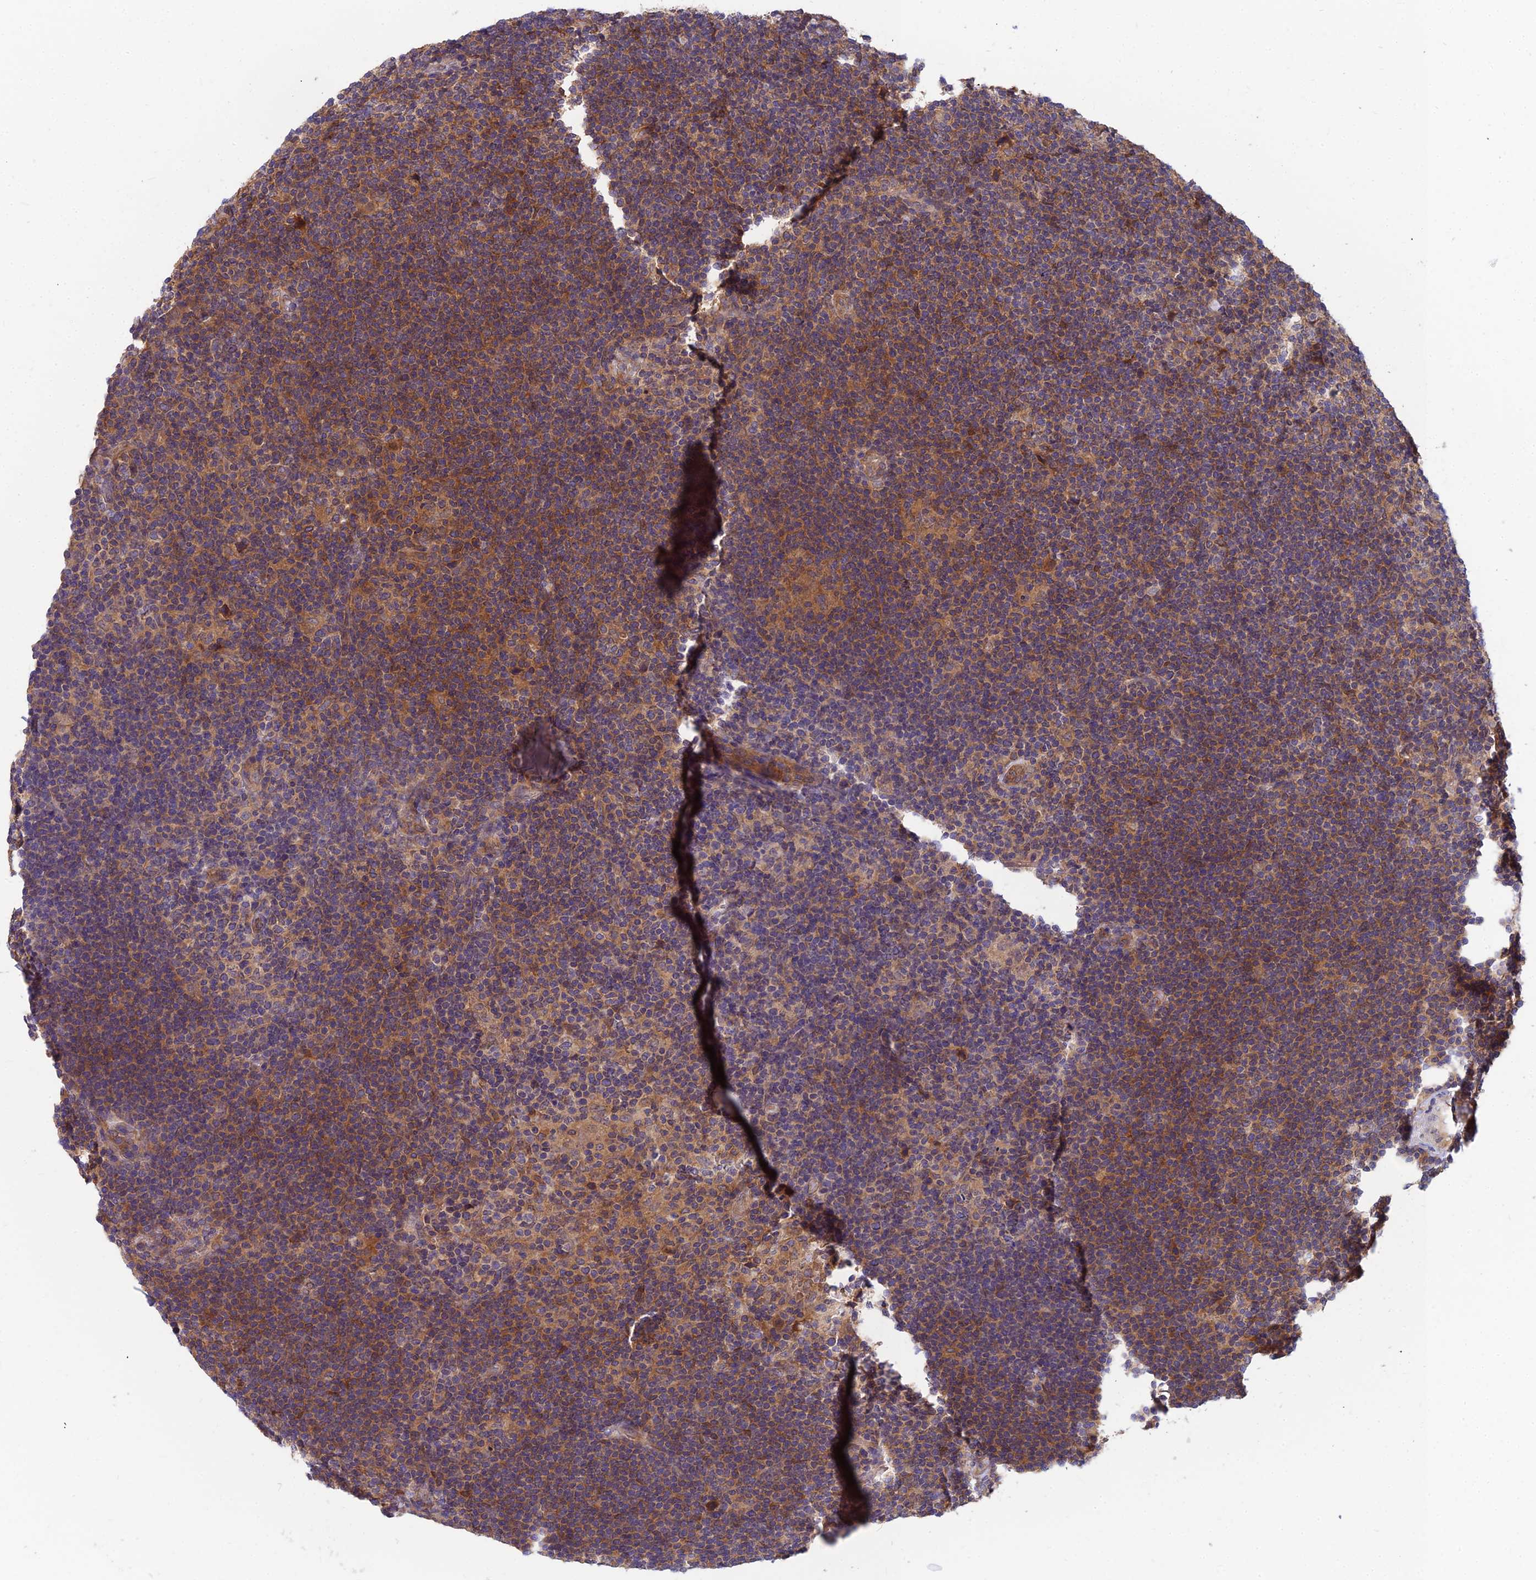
{"staining": {"intensity": "negative", "quantity": "none", "location": "none"}, "tissue": "lymphoma", "cell_type": "Tumor cells", "image_type": "cancer", "snomed": [{"axis": "morphology", "description": "Hodgkin's disease, NOS"}, {"axis": "topography", "description": "Lymph node"}], "caption": "This micrograph is of Hodgkin's disease stained with immunohistochemistry (IHC) to label a protein in brown with the nuclei are counter-stained blue. There is no staining in tumor cells.", "gene": "MVD", "patient": {"sex": "female", "age": 57}}